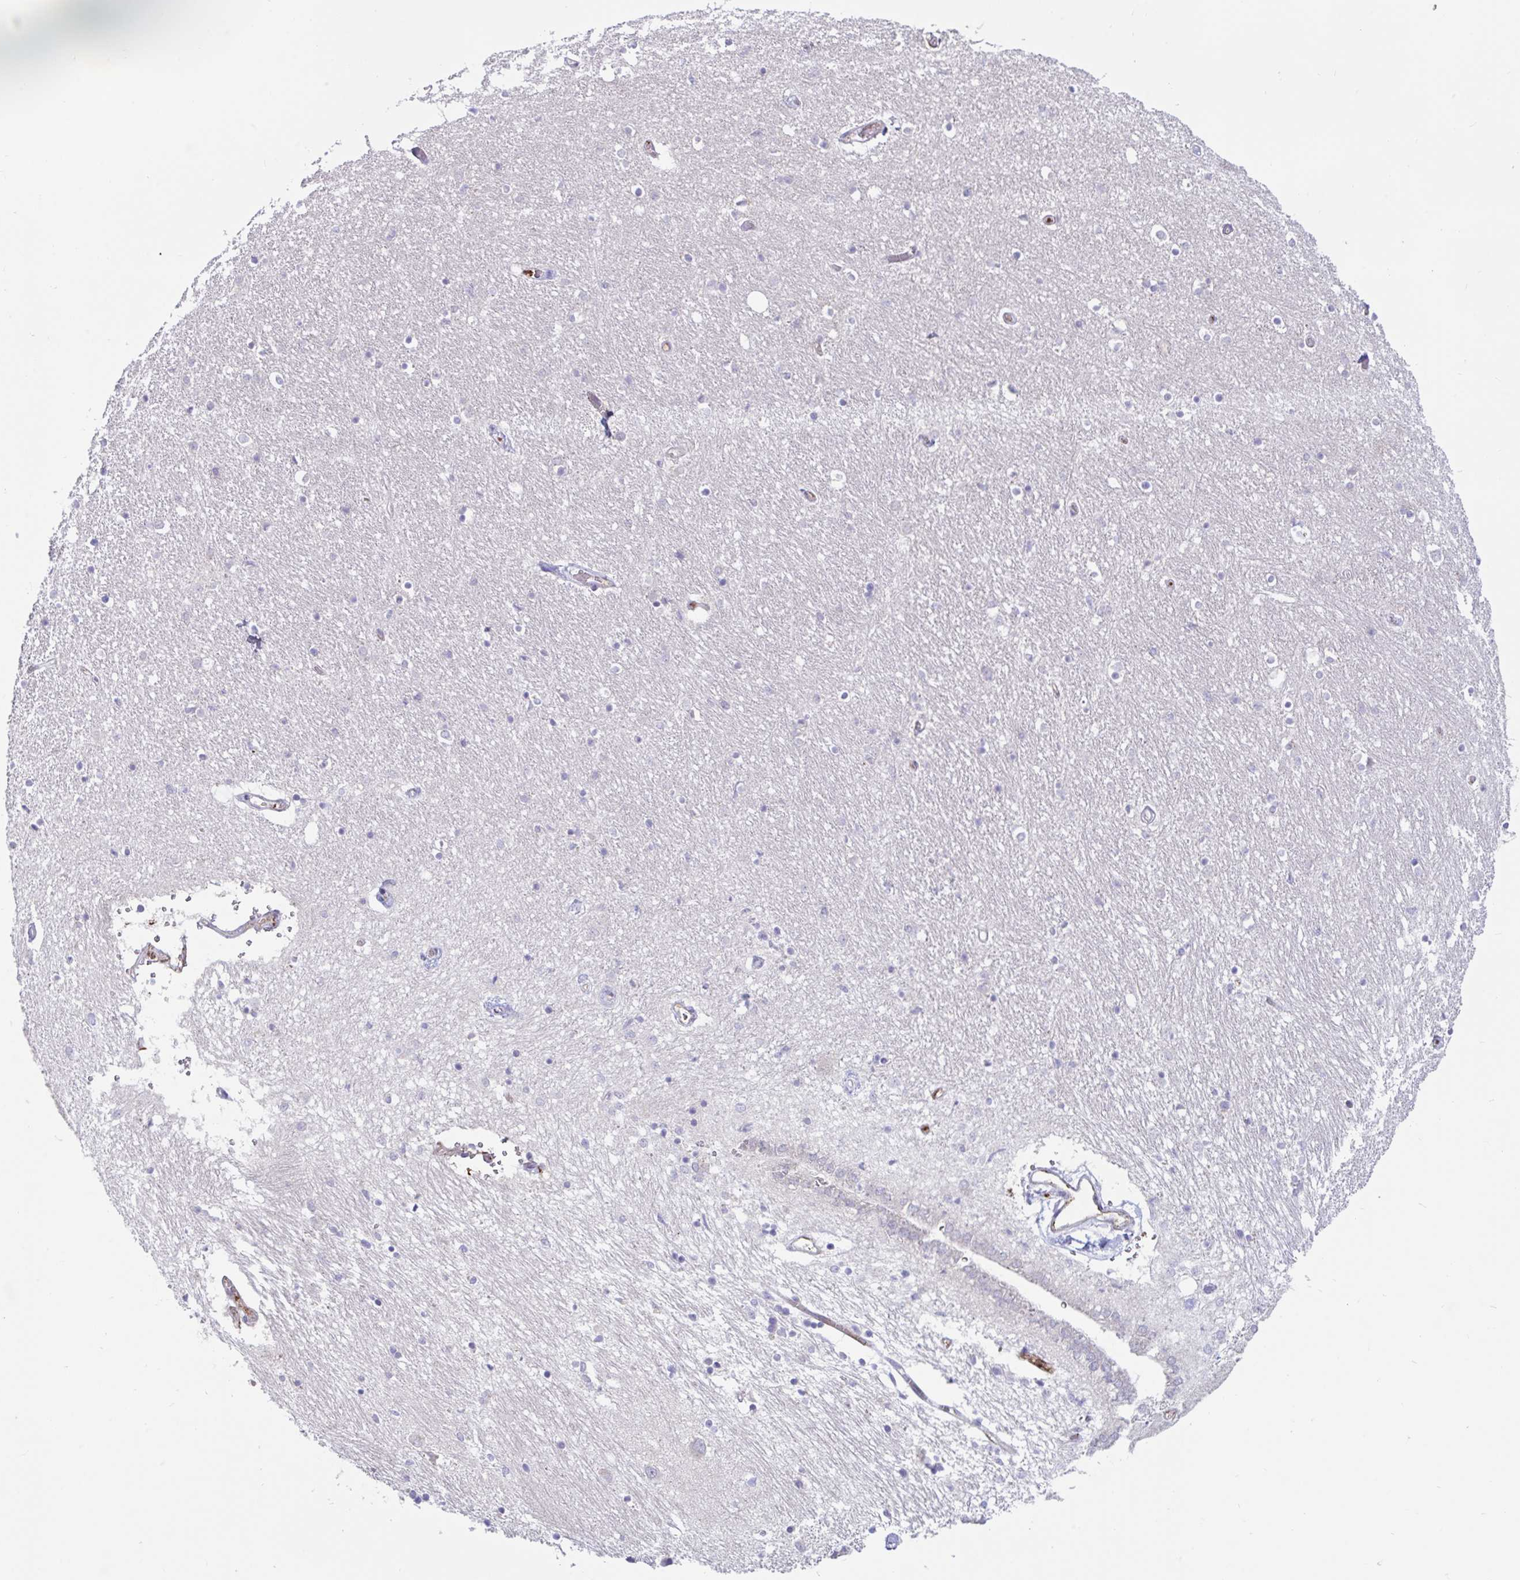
{"staining": {"intensity": "negative", "quantity": "none", "location": "none"}, "tissue": "caudate", "cell_type": "Glial cells", "image_type": "normal", "snomed": [{"axis": "morphology", "description": "Normal tissue, NOS"}, {"axis": "topography", "description": "Lateral ventricle wall"}, {"axis": "topography", "description": "Hippocampus"}], "caption": "Glial cells are negative for protein expression in unremarkable human caudate. (Brightfield microscopy of DAB (3,3'-diaminobenzidine) immunohistochemistry at high magnification).", "gene": "IL37", "patient": {"sex": "female", "age": 63}}